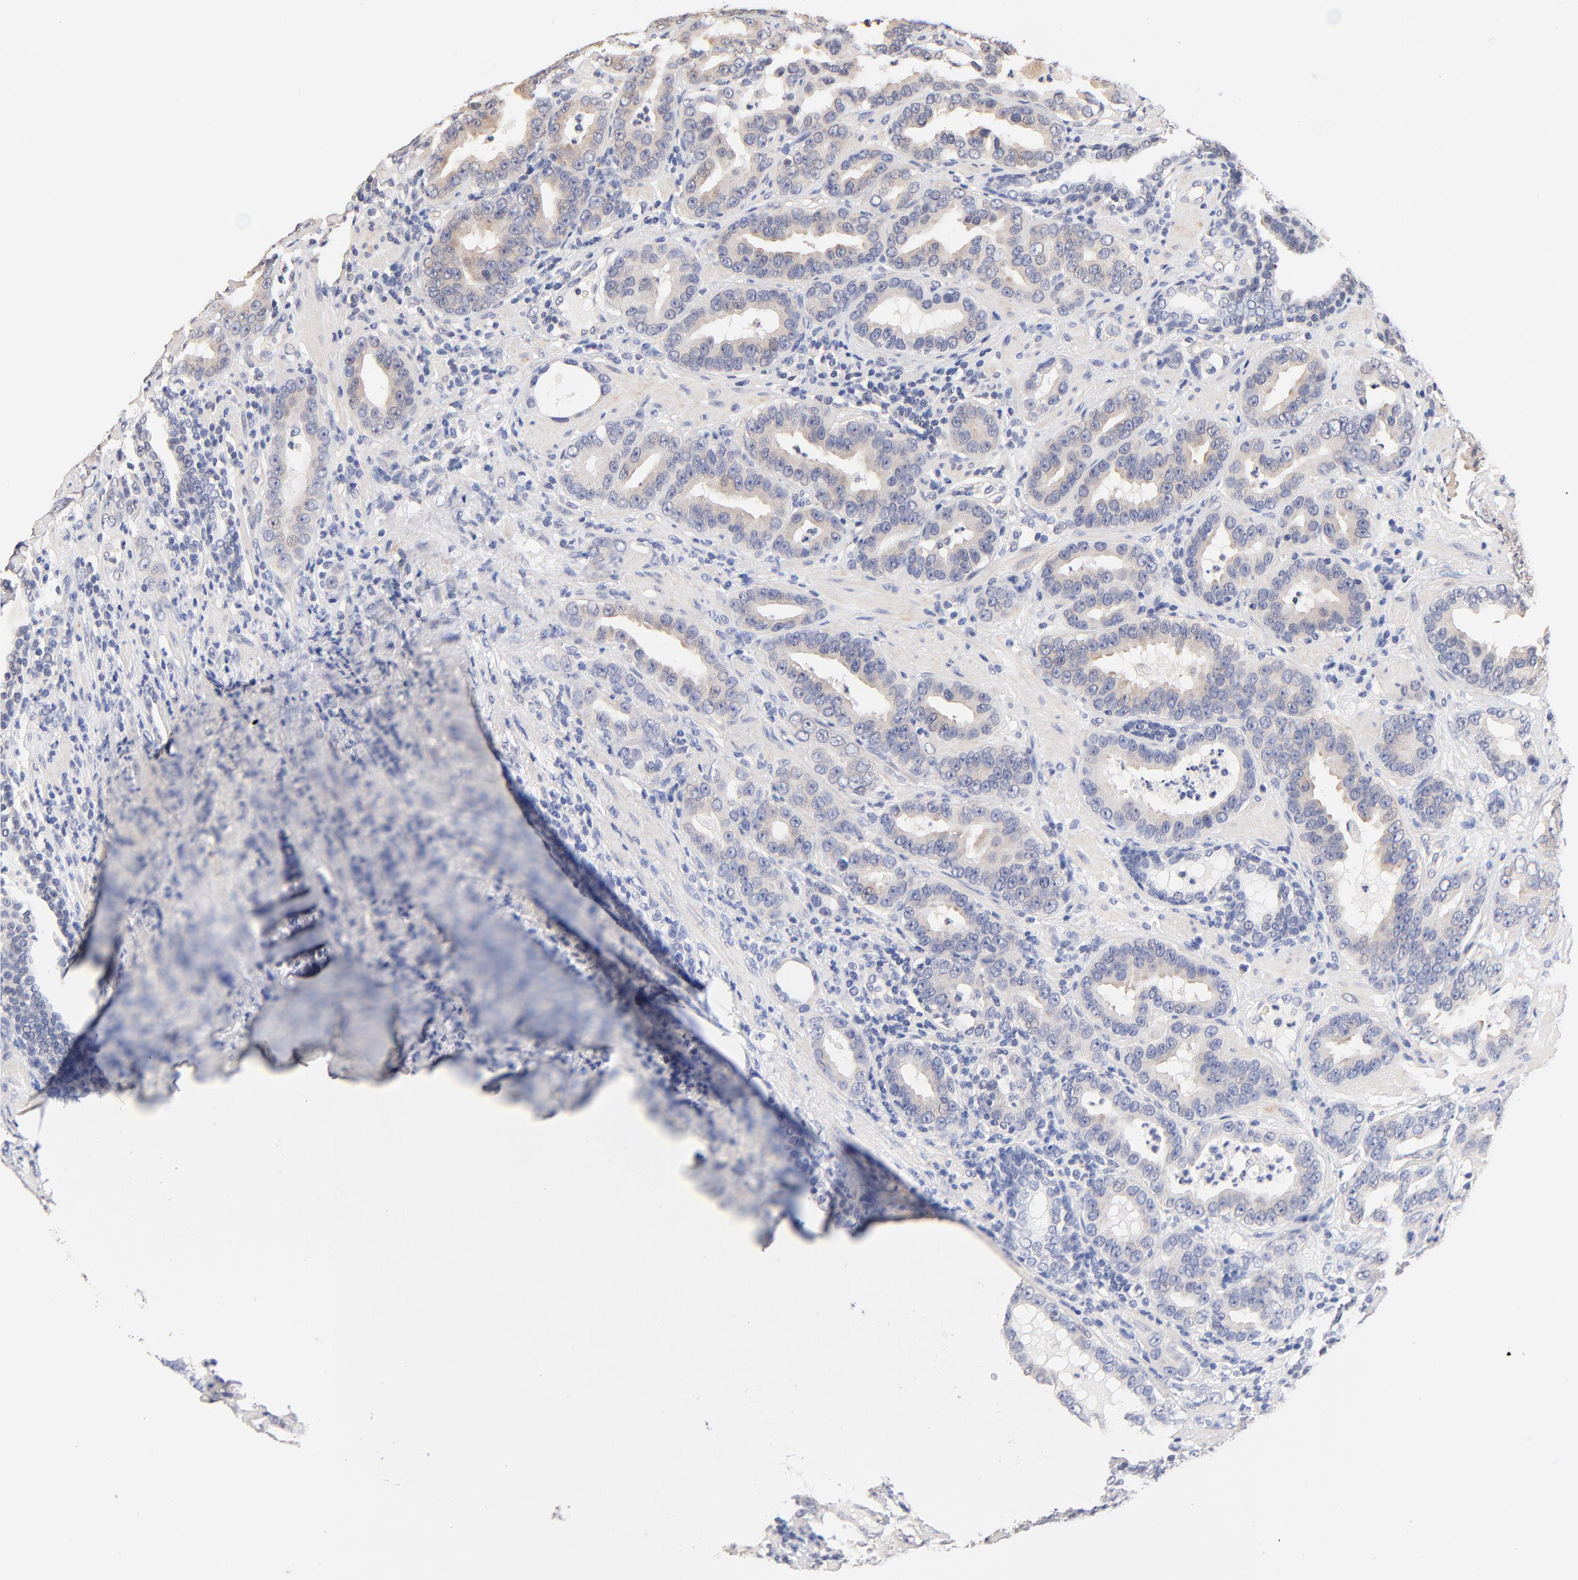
{"staining": {"intensity": "negative", "quantity": "none", "location": "none"}, "tissue": "prostate cancer", "cell_type": "Tumor cells", "image_type": "cancer", "snomed": [{"axis": "morphology", "description": "Adenocarcinoma, Low grade"}, {"axis": "topography", "description": "Prostate"}], "caption": "There is no significant staining in tumor cells of adenocarcinoma (low-grade) (prostate).", "gene": "RIBC2", "patient": {"sex": "male", "age": 59}}